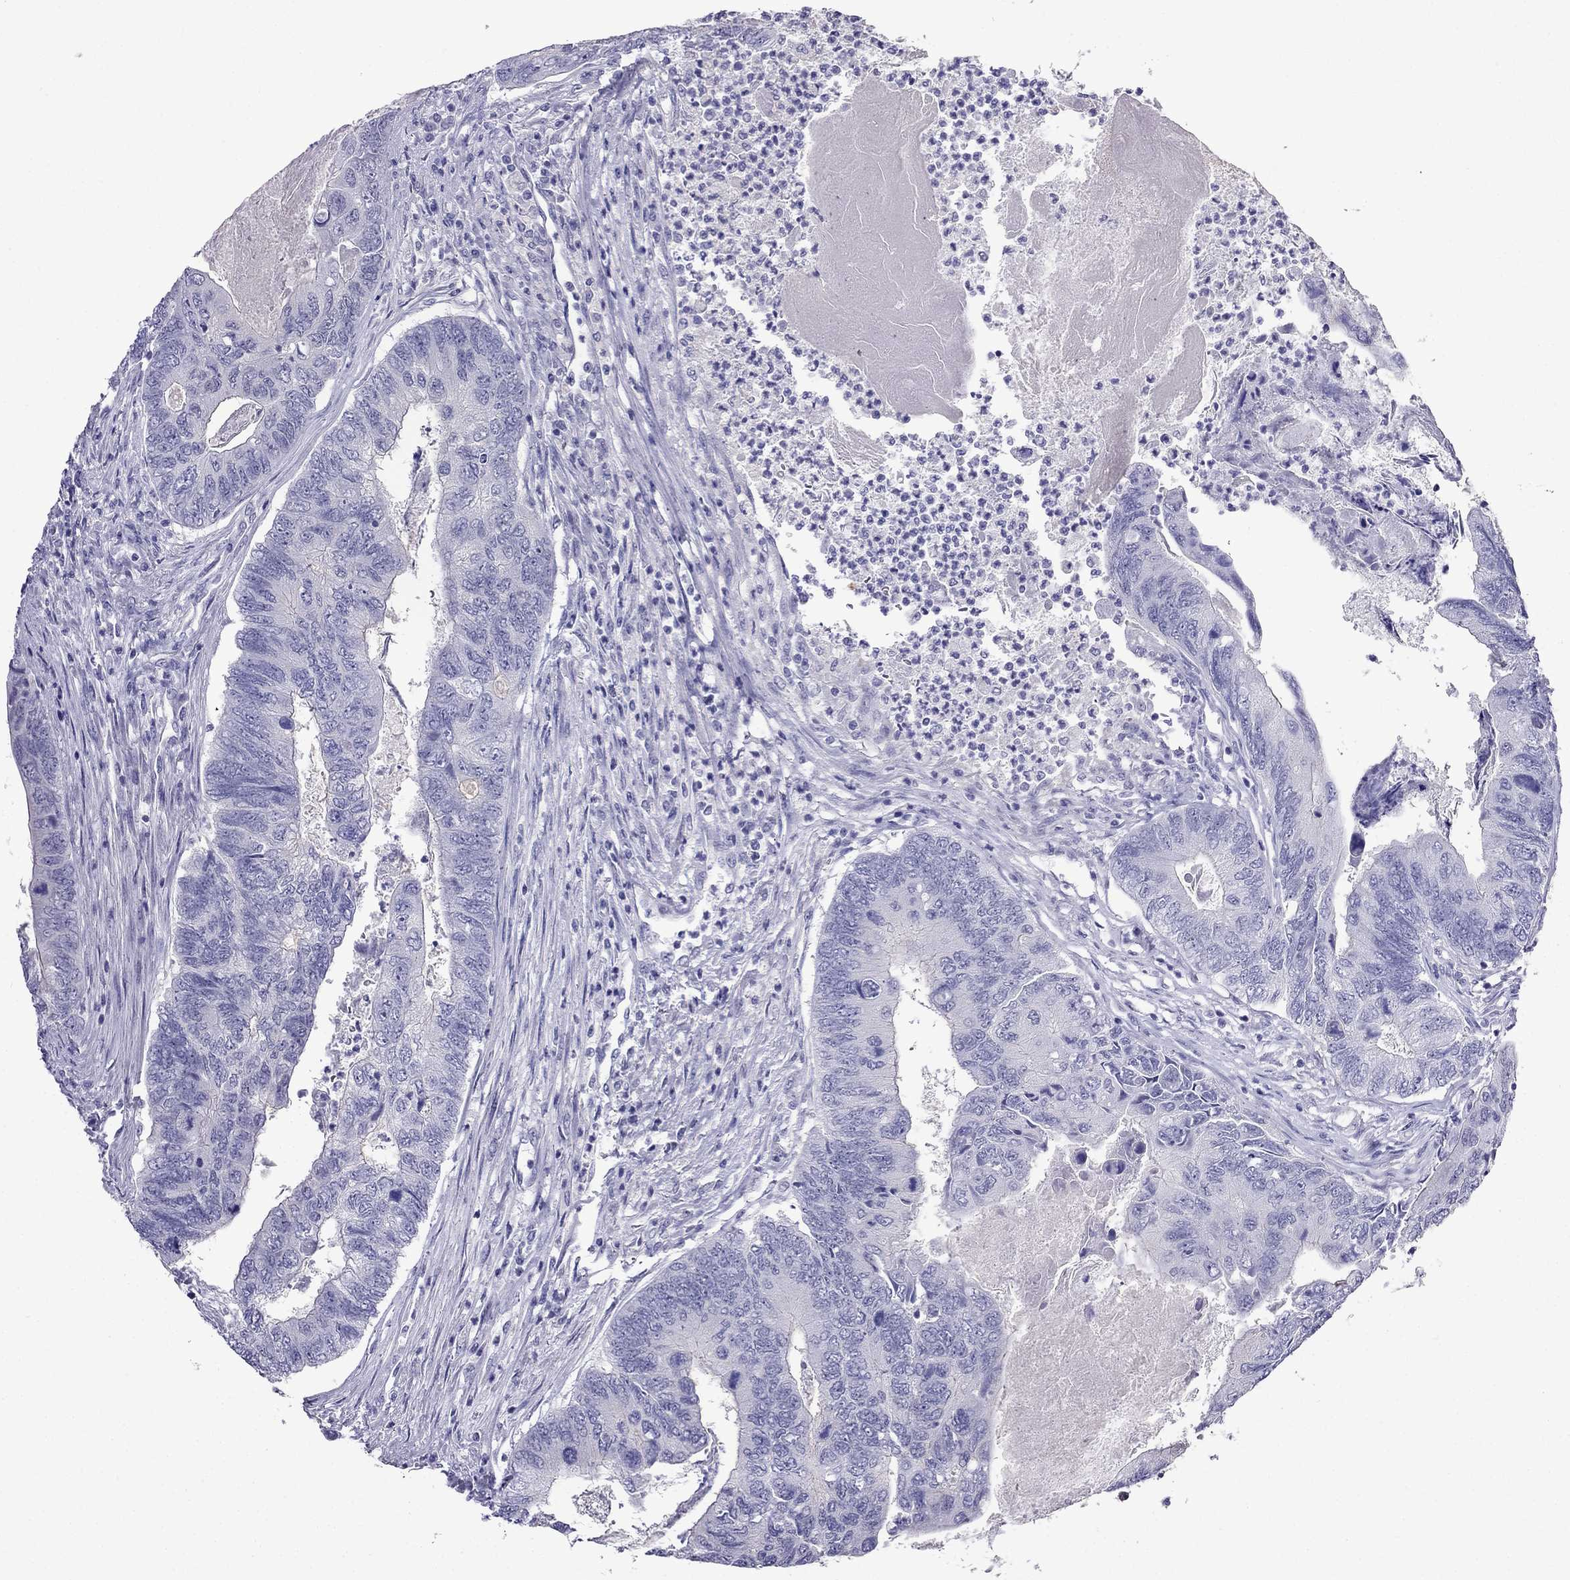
{"staining": {"intensity": "negative", "quantity": "none", "location": "none"}, "tissue": "colorectal cancer", "cell_type": "Tumor cells", "image_type": "cancer", "snomed": [{"axis": "morphology", "description": "Adenocarcinoma, NOS"}, {"axis": "topography", "description": "Colon"}], "caption": "Immunohistochemistry (IHC) photomicrograph of human colorectal adenocarcinoma stained for a protein (brown), which displays no expression in tumor cells.", "gene": "SCNN1D", "patient": {"sex": "female", "age": 67}}